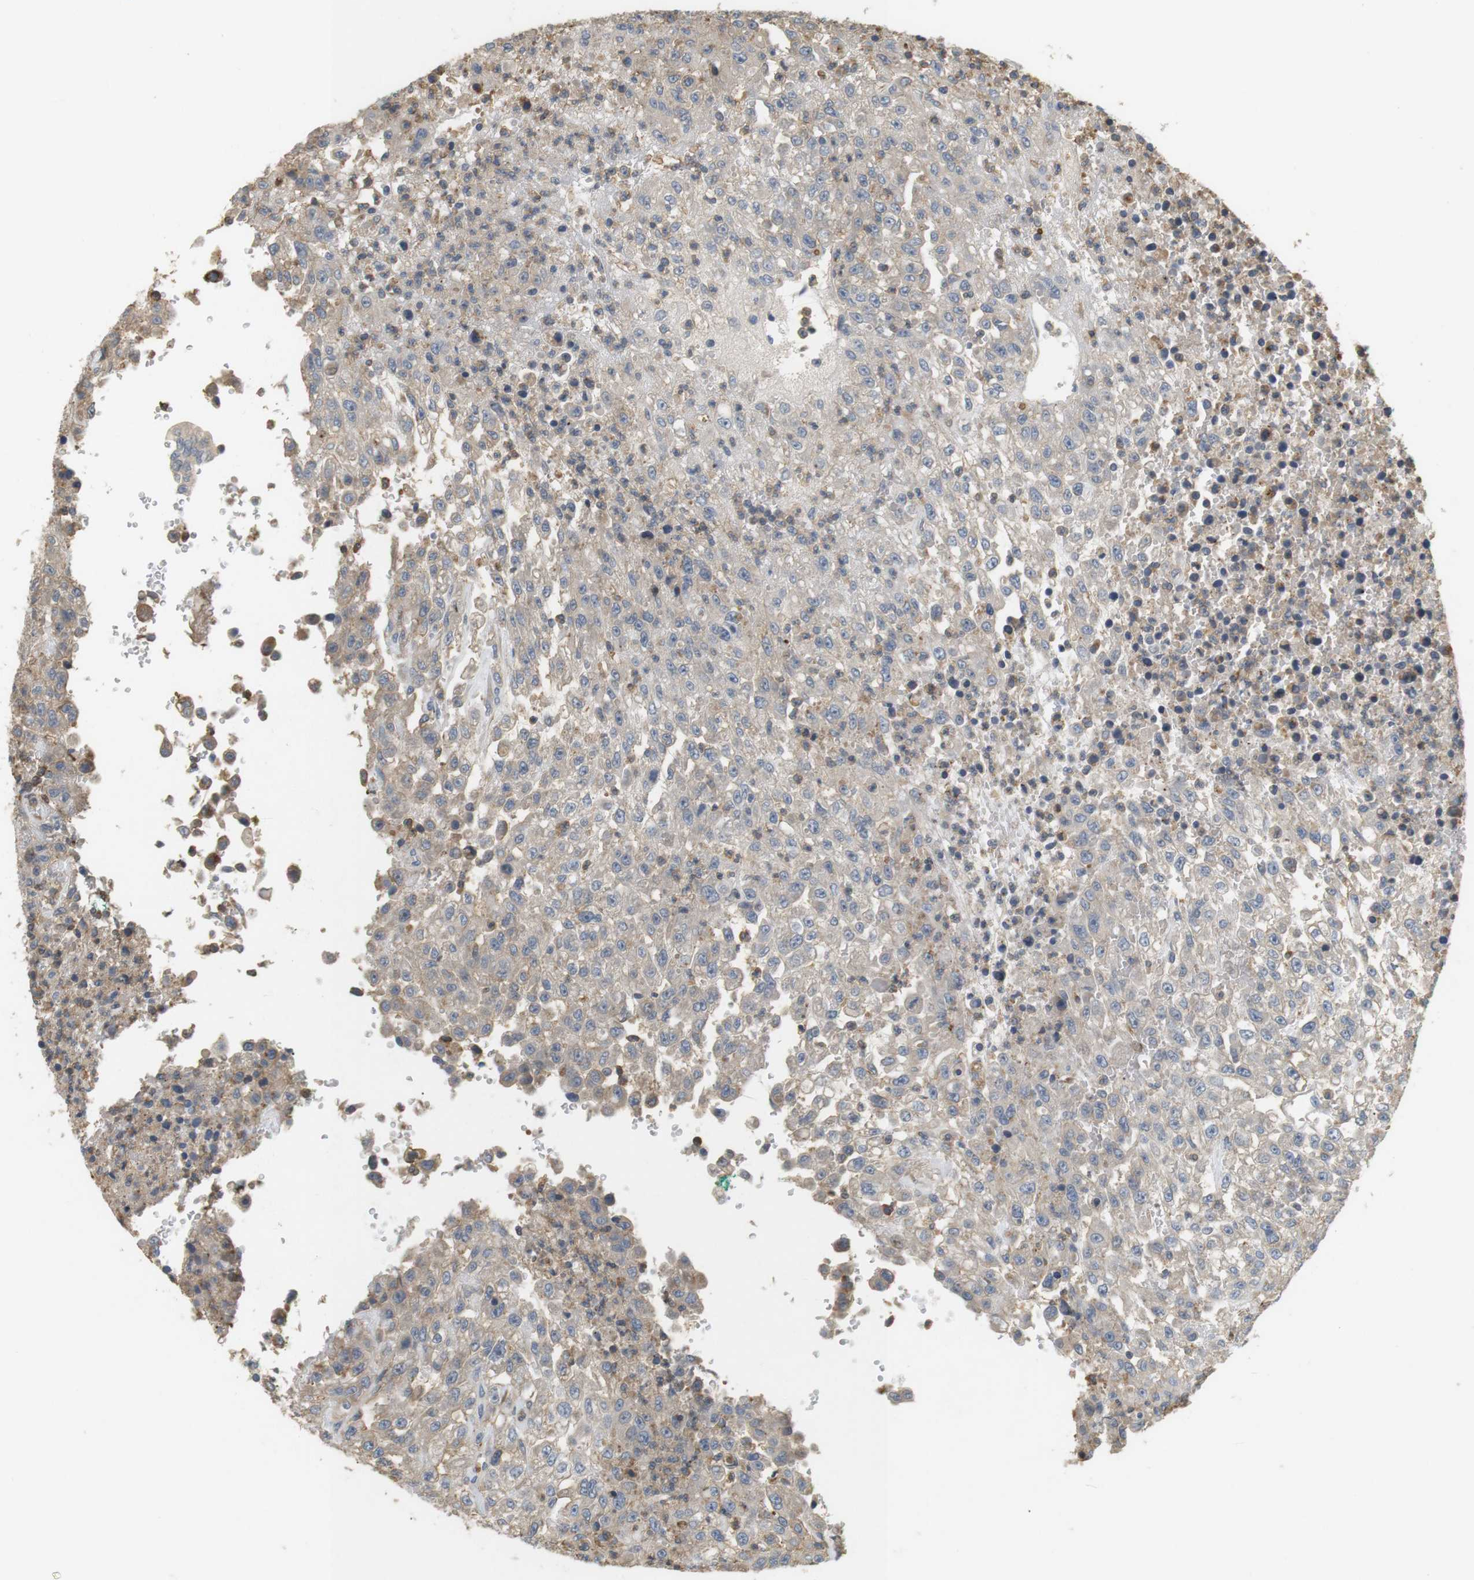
{"staining": {"intensity": "weak", "quantity": ">75%", "location": "cytoplasmic/membranous"}, "tissue": "urothelial cancer", "cell_type": "Tumor cells", "image_type": "cancer", "snomed": [{"axis": "morphology", "description": "Urothelial carcinoma, High grade"}, {"axis": "topography", "description": "Urinary bladder"}], "caption": "Immunohistochemistry of human urothelial carcinoma (high-grade) demonstrates low levels of weak cytoplasmic/membranous positivity in about >75% of tumor cells. Nuclei are stained in blue.", "gene": "P2RY1", "patient": {"sex": "male", "age": 46}}